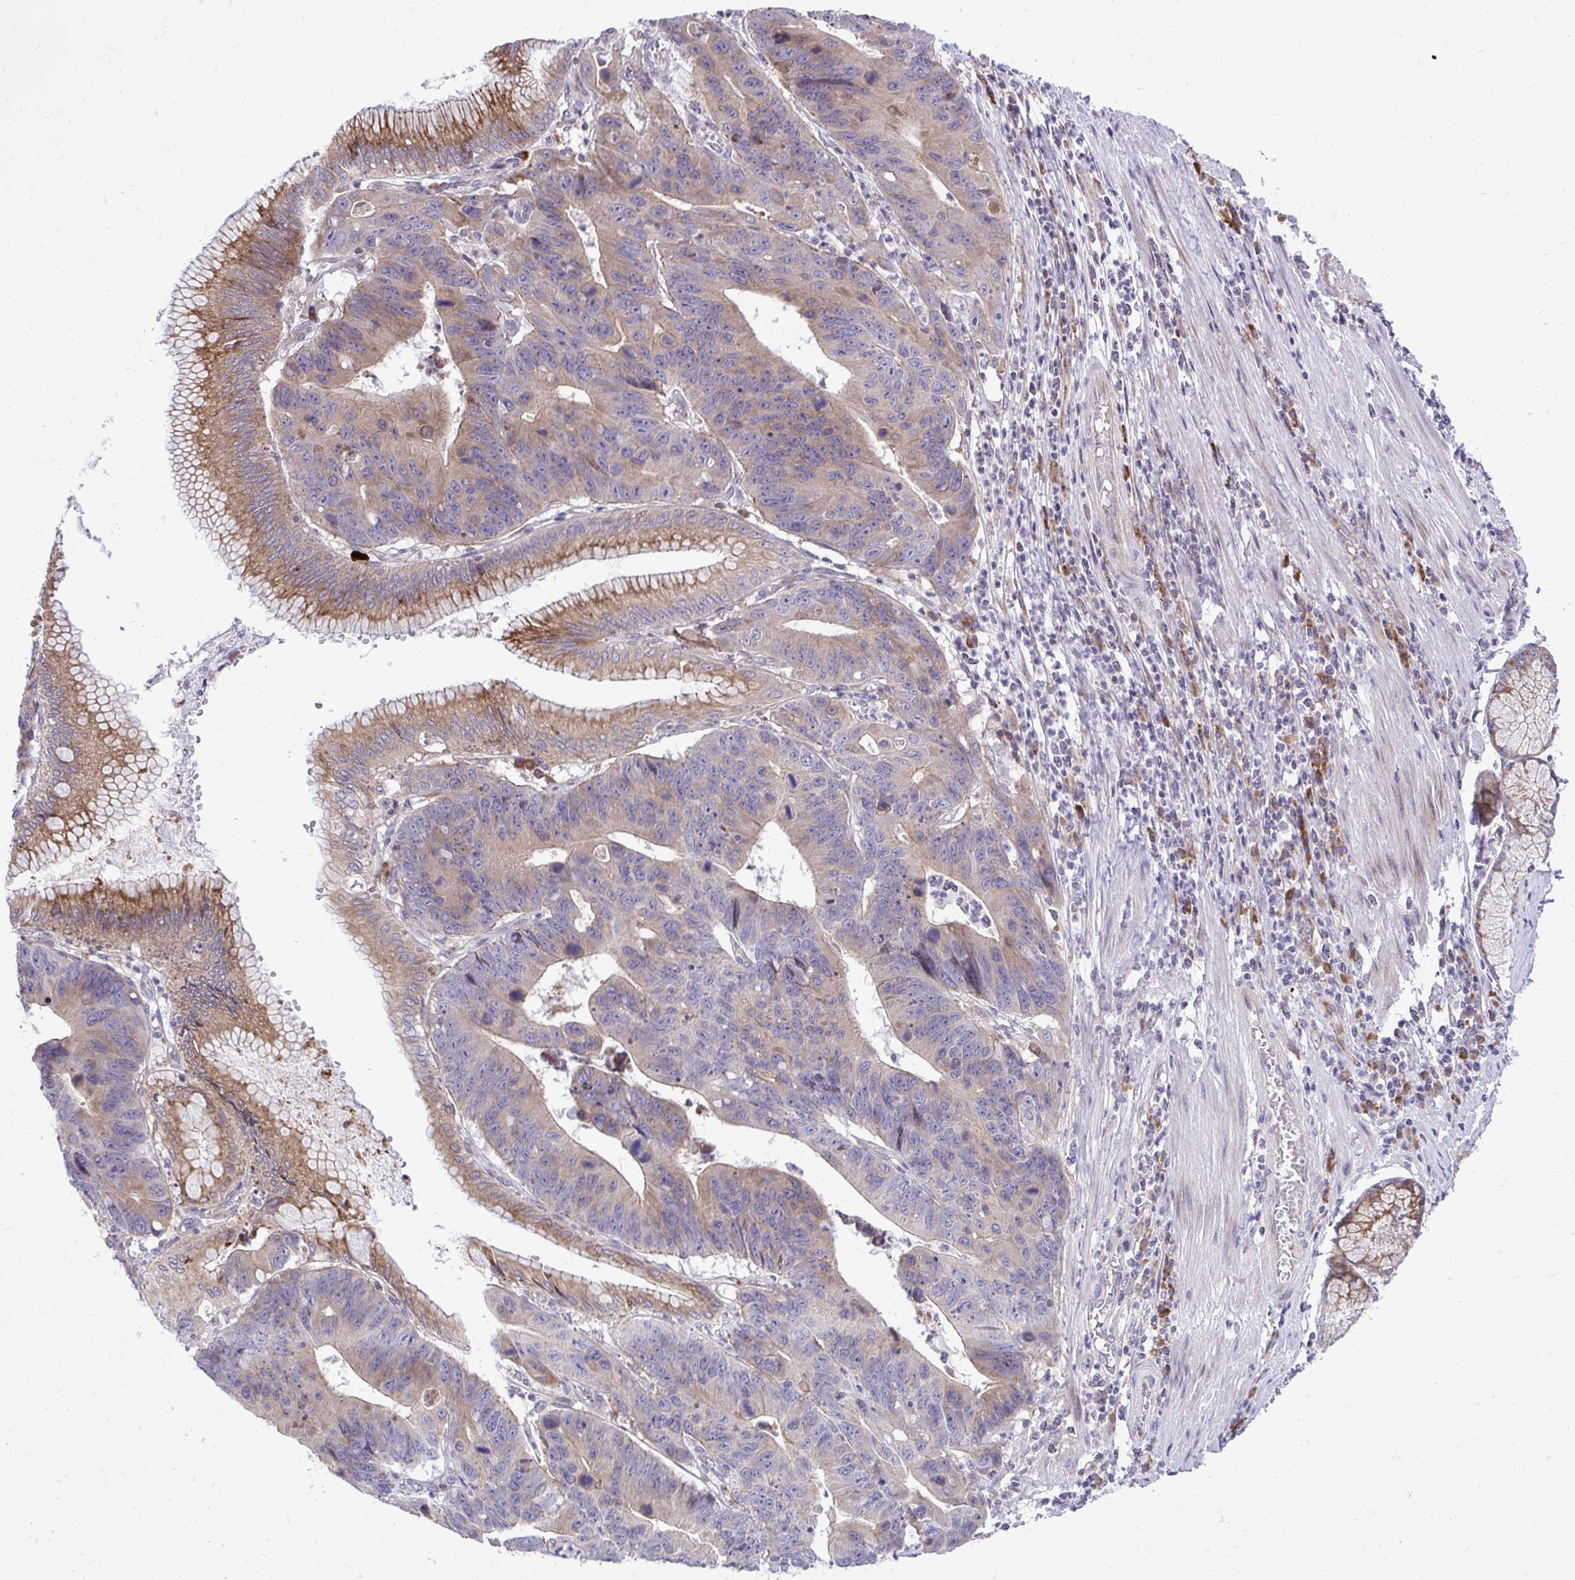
{"staining": {"intensity": "weak", "quantity": "25%-75%", "location": "cytoplasmic/membranous"}, "tissue": "stomach cancer", "cell_type": "Tumor cells", "image_type": "cancer", "snomed": [{"axis": "morphology", "description": "Adenocarcinoma, NOS"}, {"axis": "topography", "description": "Stomach"}], "caption": "Human stomach cancer (adenocarcinoma) stained for a protein (brown) displays weak cytoplasmic/membranous positive staining in approximately 25%-75% of tumor cells.", "gene": "METTL9", "patient": {"sex": "male", "age": 59}}